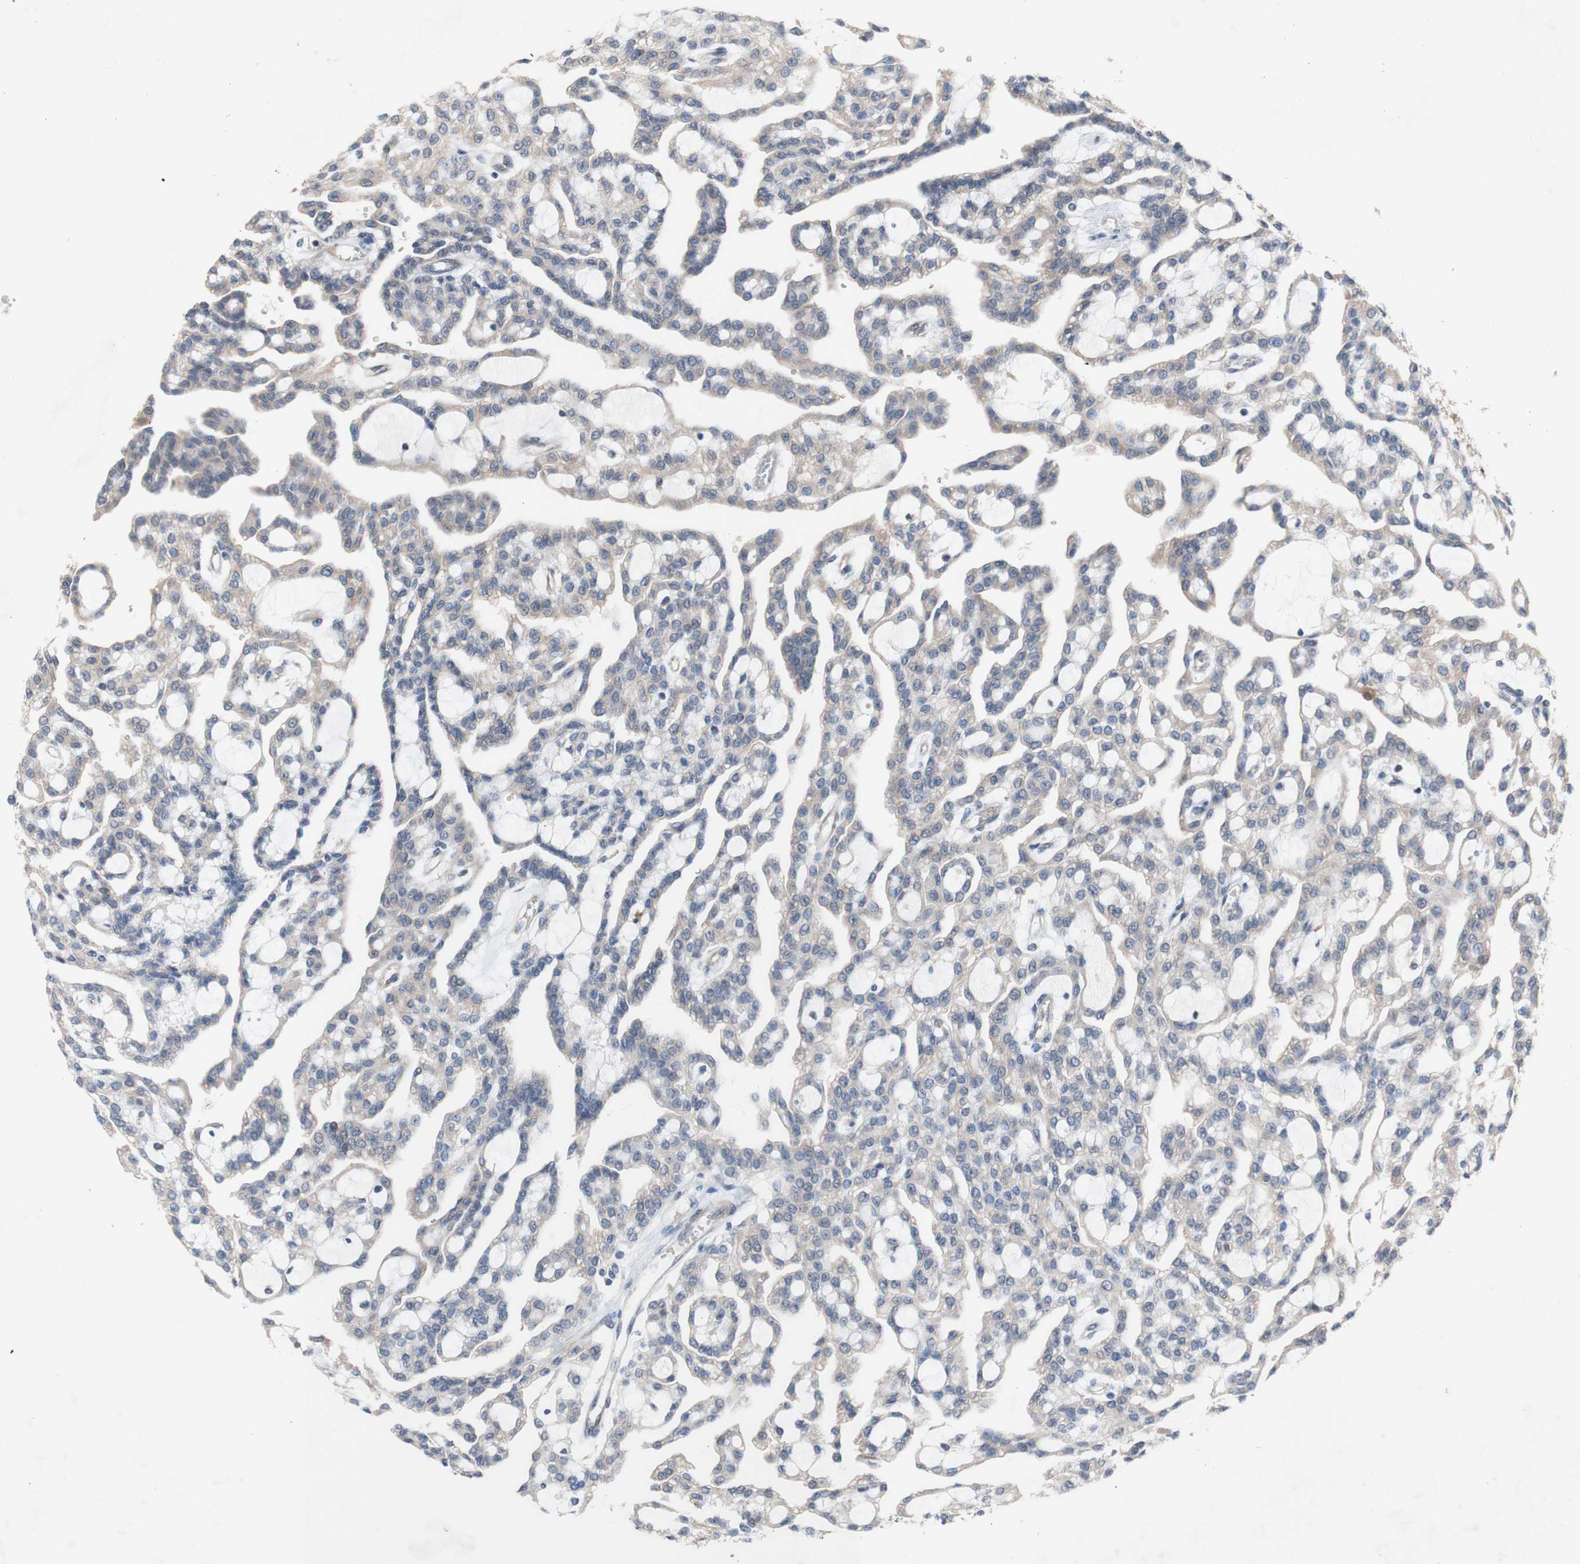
{"staining": {"intensity": "weak", "quantity": ">75%", "location": "cytoplasmic/membranous"}, "tissue": "renal cancer", "cell_type": "Tumor cells", "image_type": "cancer", "snomed": [{"axis": "morphology", "description": "Adenocarcinoma, NOS"}, {"axis": "topography", "description": "Kidney"}], "caption": "There is low levels of weak cytoplasmic/membranous positivity in tumor cells of adenocarcinoma (renal), as demonstrated by immunohistochemical staining (brown color).", "gene": "PDGFB", "patient": {"sex": "male", "age": 63}}